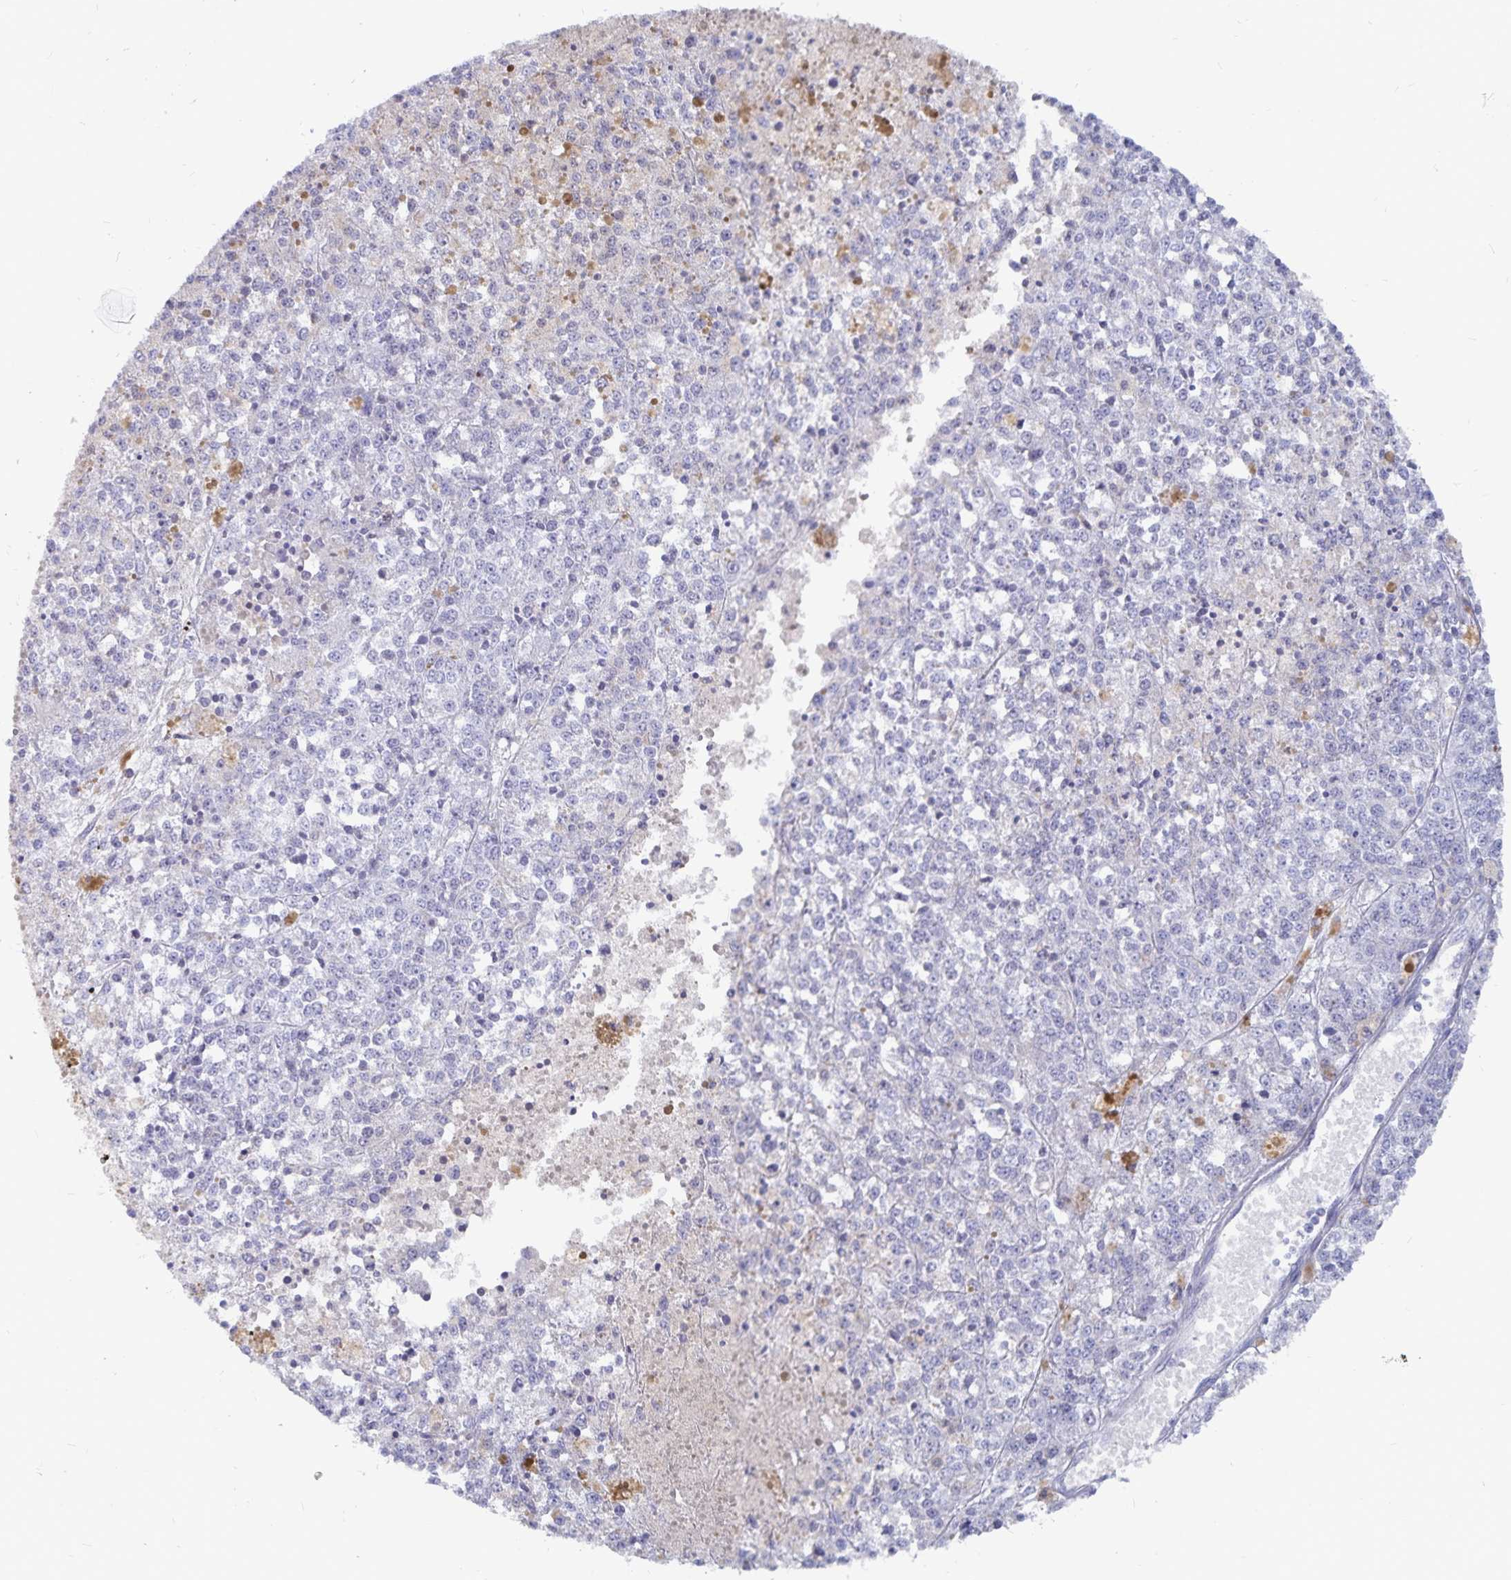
{"staining": {"intensity": "negative", "quantity": "none", "location": "none"}, "tissue": "melanoma", "cell_type": "Tumor cells", "image_type": "cancer", "snomed": [{"axis": "morphology", "description": "Malignant melanoma, Metastatic site"}, {"axis": "topography", "description": "Lymph node"}], "caption": "High magnification brightfield microscopy of melanoma stained with DAB (3,3'-diaminobenzidine) (brown) and counterstained with hematoxylin (blue): tumor cells show no significant expression. Brightfield microscopy of IHC stained with DAB (brown) and hematoxylin (blue), captured at high magnification.", "gene": "PKHD1", "patient": {"sex": "female", "age": 64}}